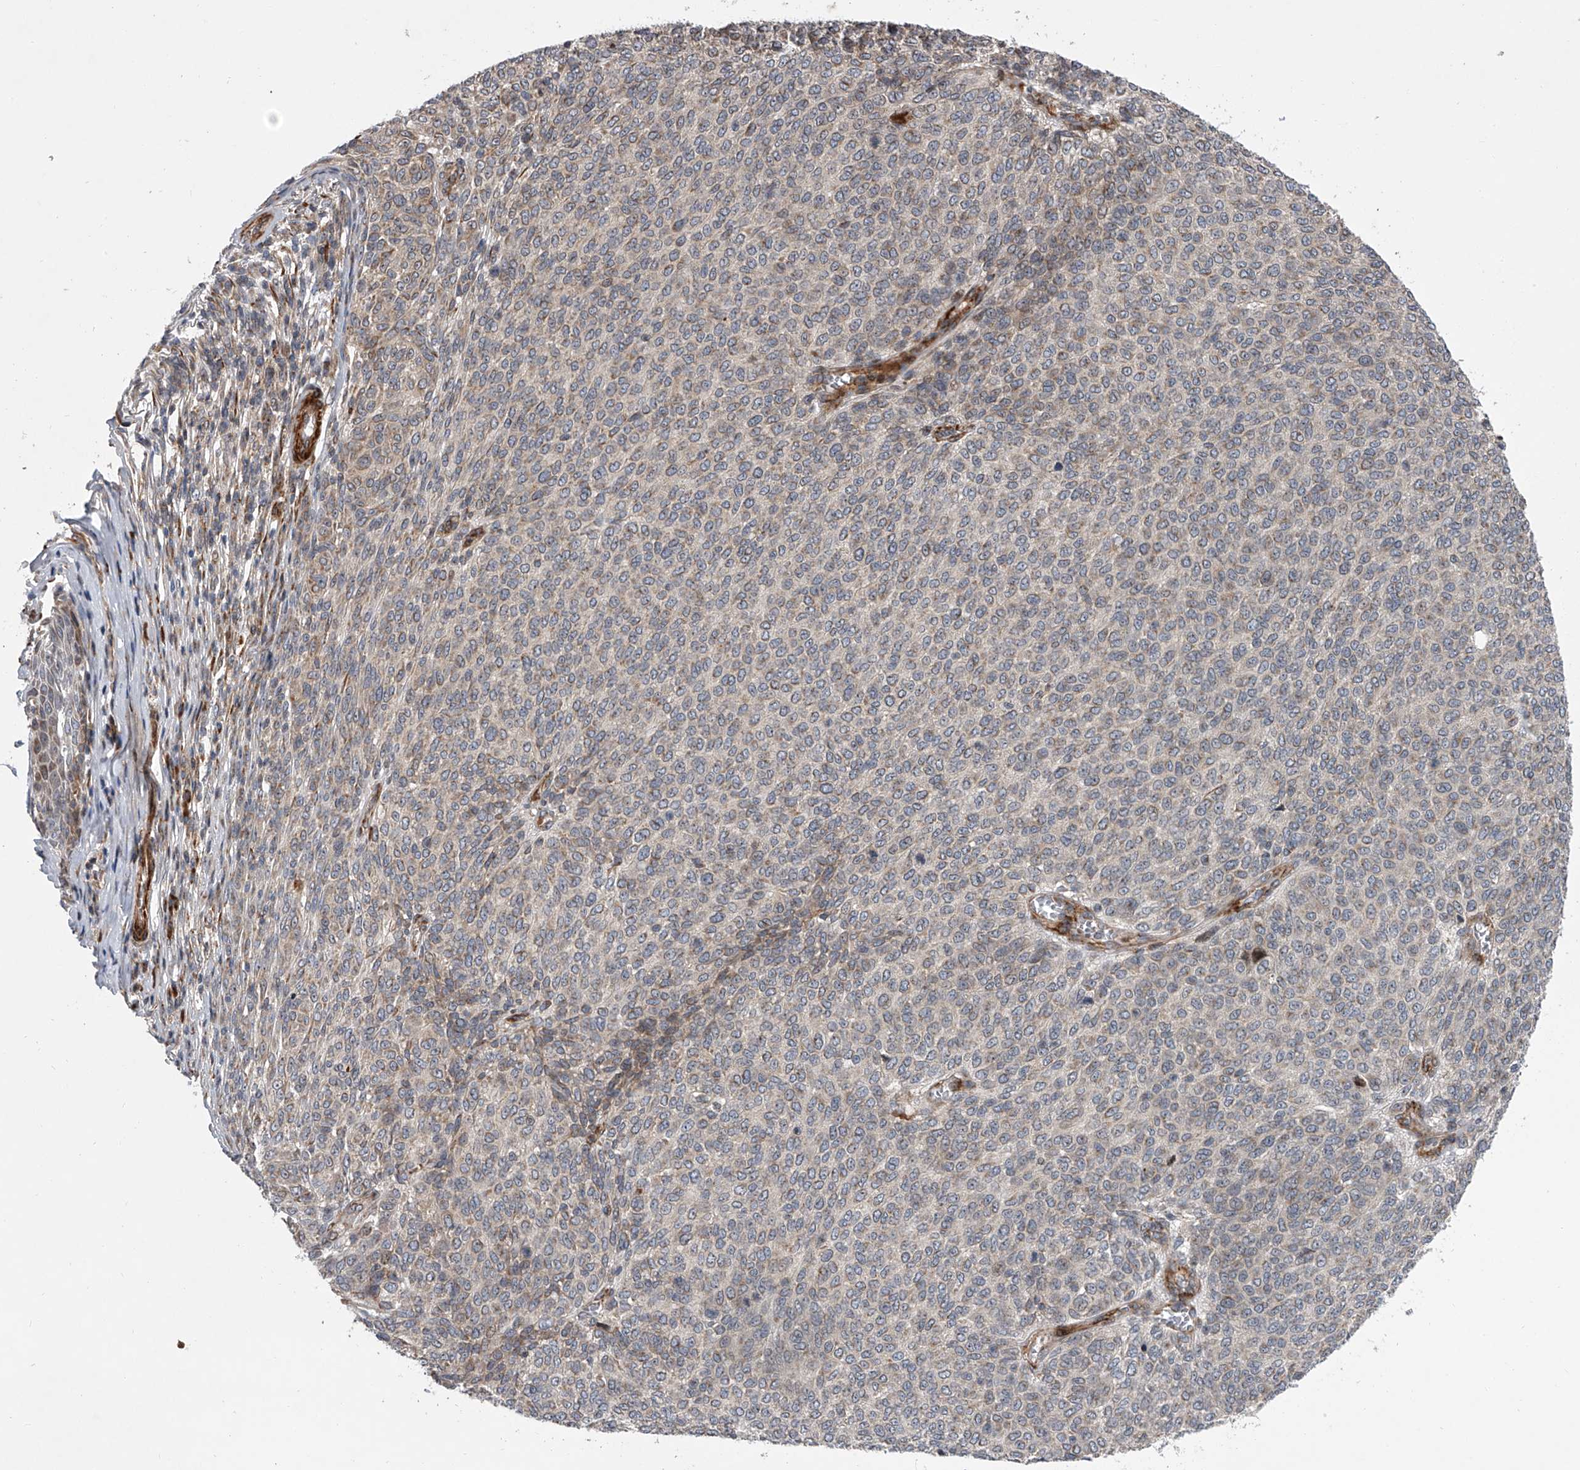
{"staining": {"intensity": "moderate", "quantity": "25%-75%", "location": "cytoplasmic/membranous"}, "tissue": "melanoma", "cell_type": "Tumor cells", "image_type": "cancer", "snomed": [{"axis": "morphology", "description": "Malignant melanoma, NOS"}, {"axis": "topography", "description": "Skin"}], "caption": "A histopathology image of melanoma stained for a protein exhibits moderate cytoplasmic/membranous brown staining in tumor cells. The protein of interest is shown in brown color, while the nuclei are stained blue.", "gene": "DLGAP2", "patient": {"sex": "male", "age": 49}}